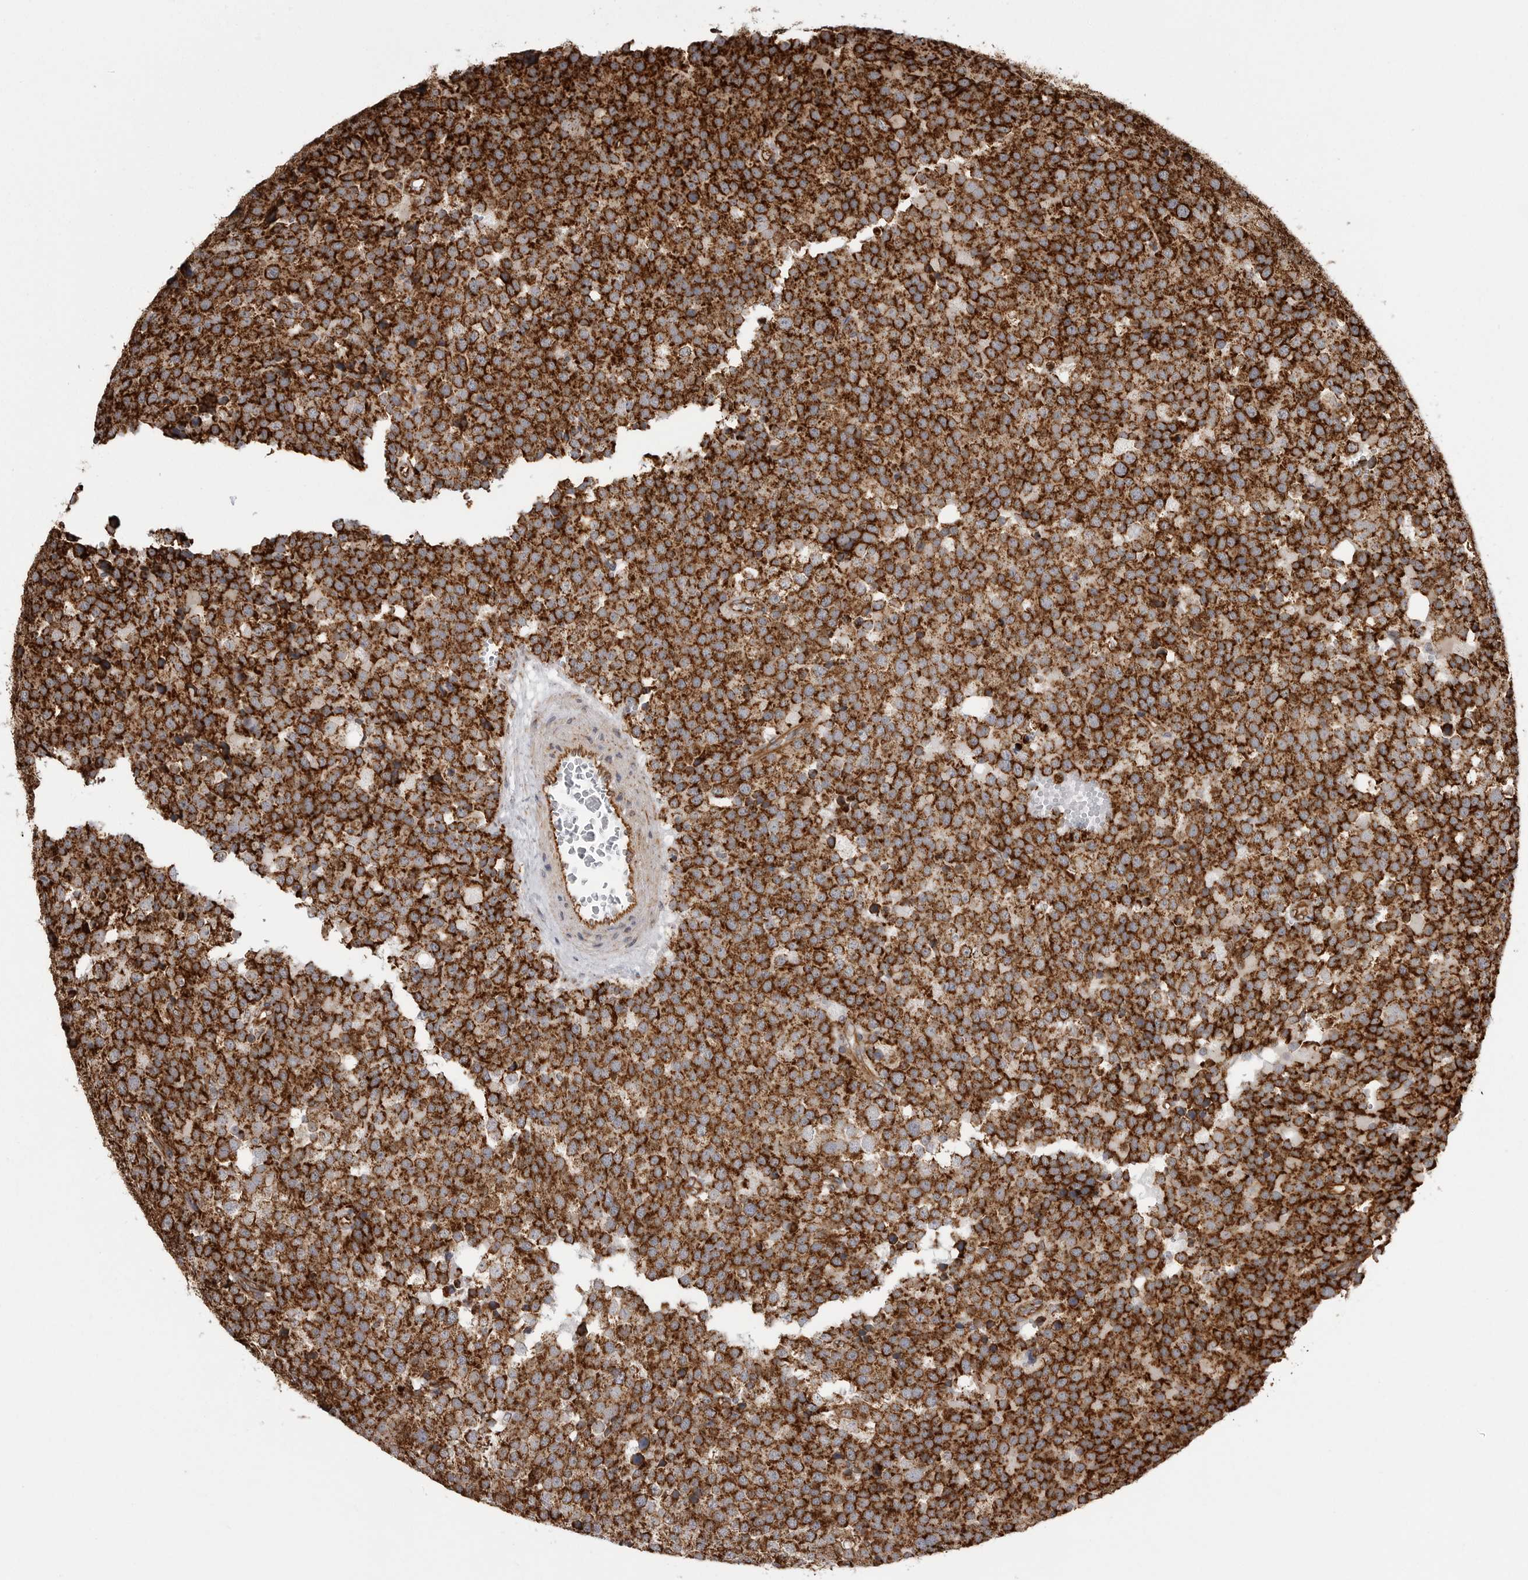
{"staining": {"intensity": "strong", "quantity": ">75%", "location": "cytoplasmic/membranous"}, "tissue": "testis cancer", "cell_type": "Tumor cells", "image_type": "cancer", "snomed": [{"axis": "morphology", "description": "Seminoma, NOS"}, {"axis": "topography", "description": "Testis"}], "caption": "Brown immunohistochemical staining in human testis cancer (seminoma) exhibits strong cytoplasmic/membranous positivity in approximately >75% of tumor cells.", "gene": "FH", "patient": {"sex": "male", "age": 71}}